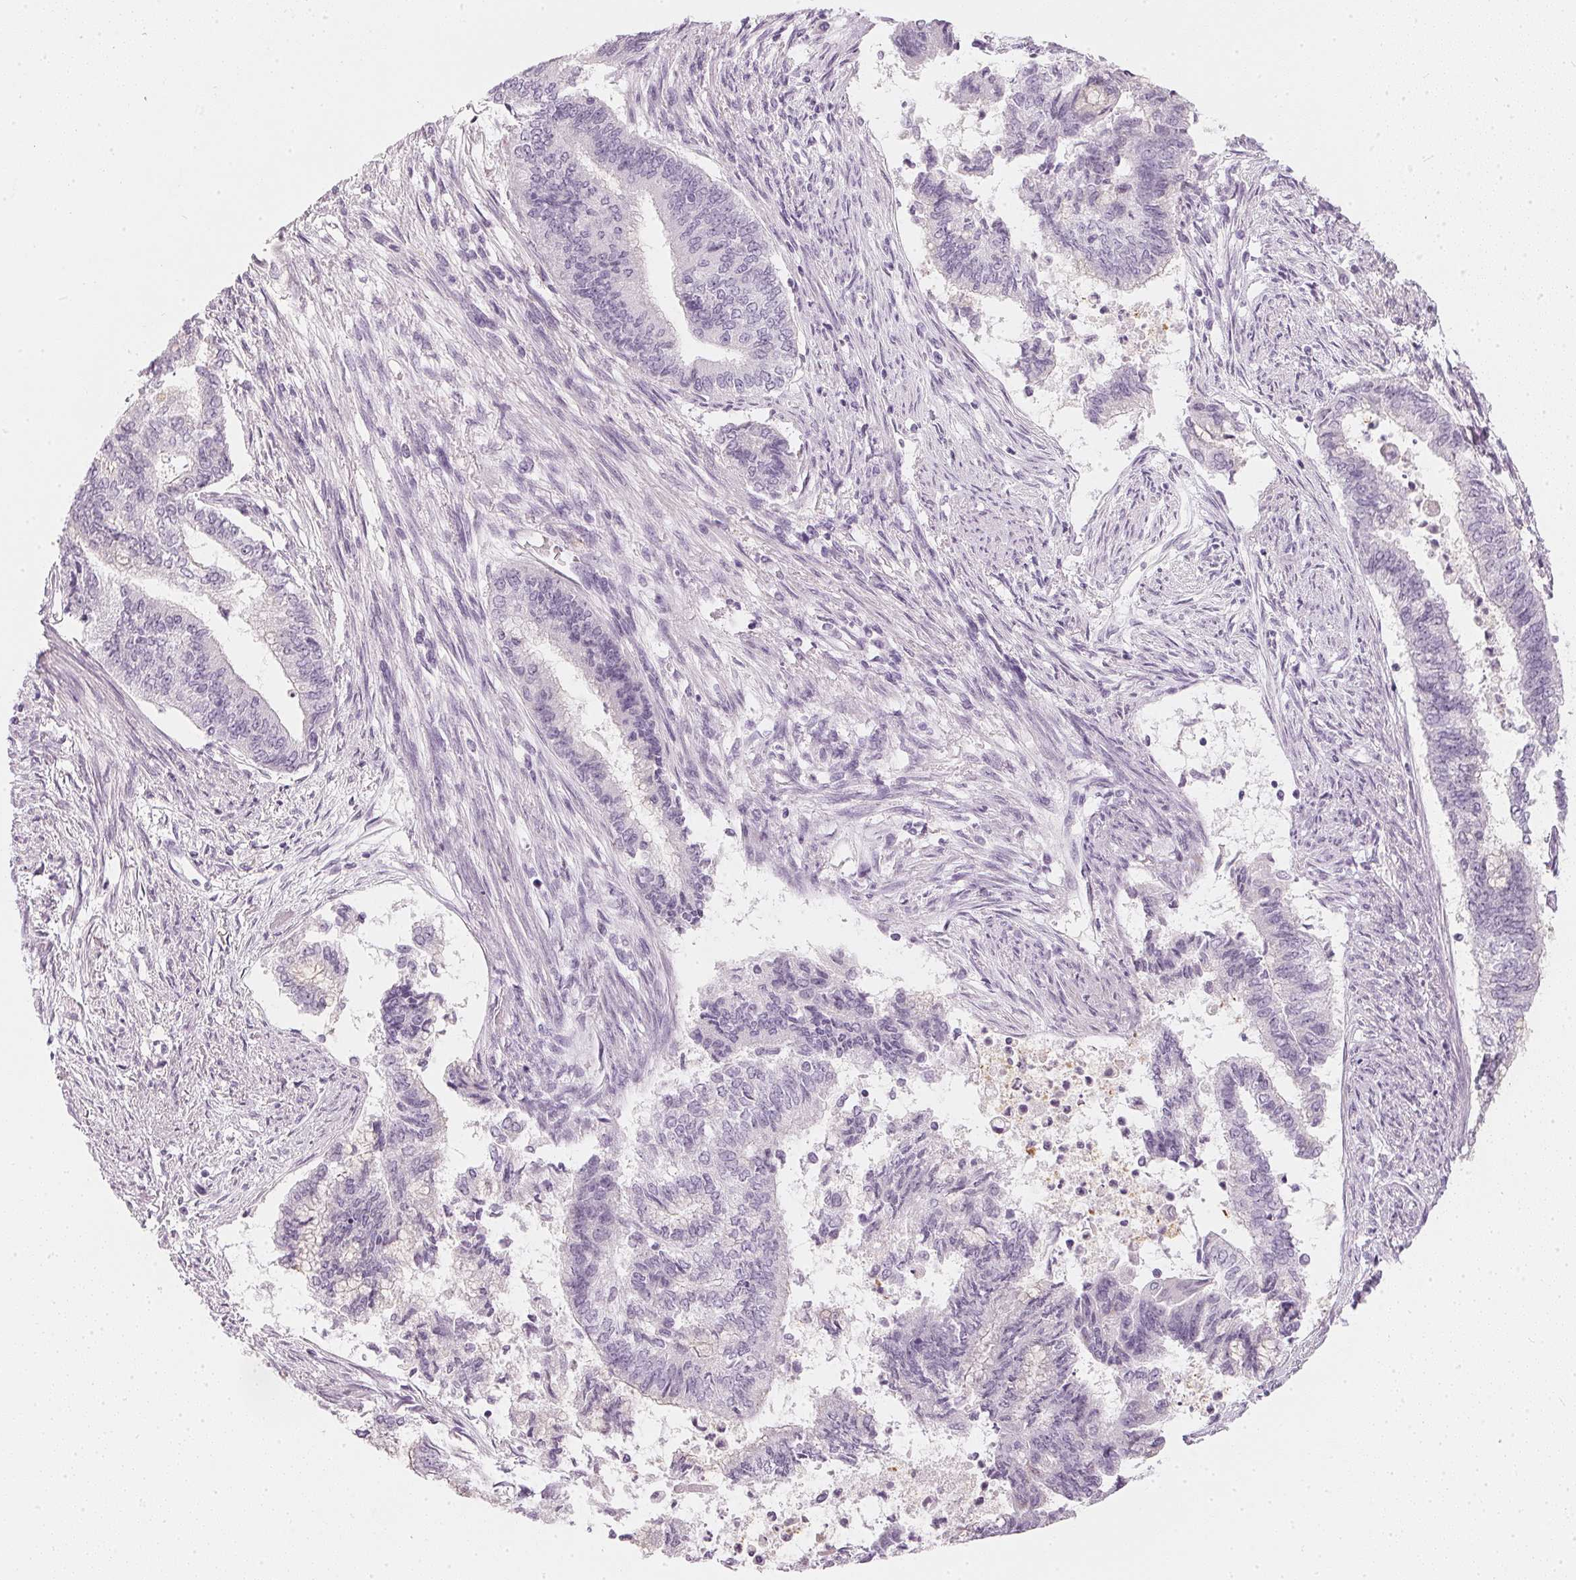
{"staining": {"intensity": "negative", "quantity": "none", "location": "none"}, "tissue": "endometrial cancer", "cell_type": "Tumor cells", "image_type": "cancer", "snomed": [{"axis": "morphology", "description": "Adenocarcinoma, NOS"}, {"axis": "topography", "description": "Endometrium"}], "caption": "Endometrial cancer stained for a protein using IHC demonstrates no staining tumor cells.", "gene": "CHST4", "patient": {"sex": "female", "age": 65}}